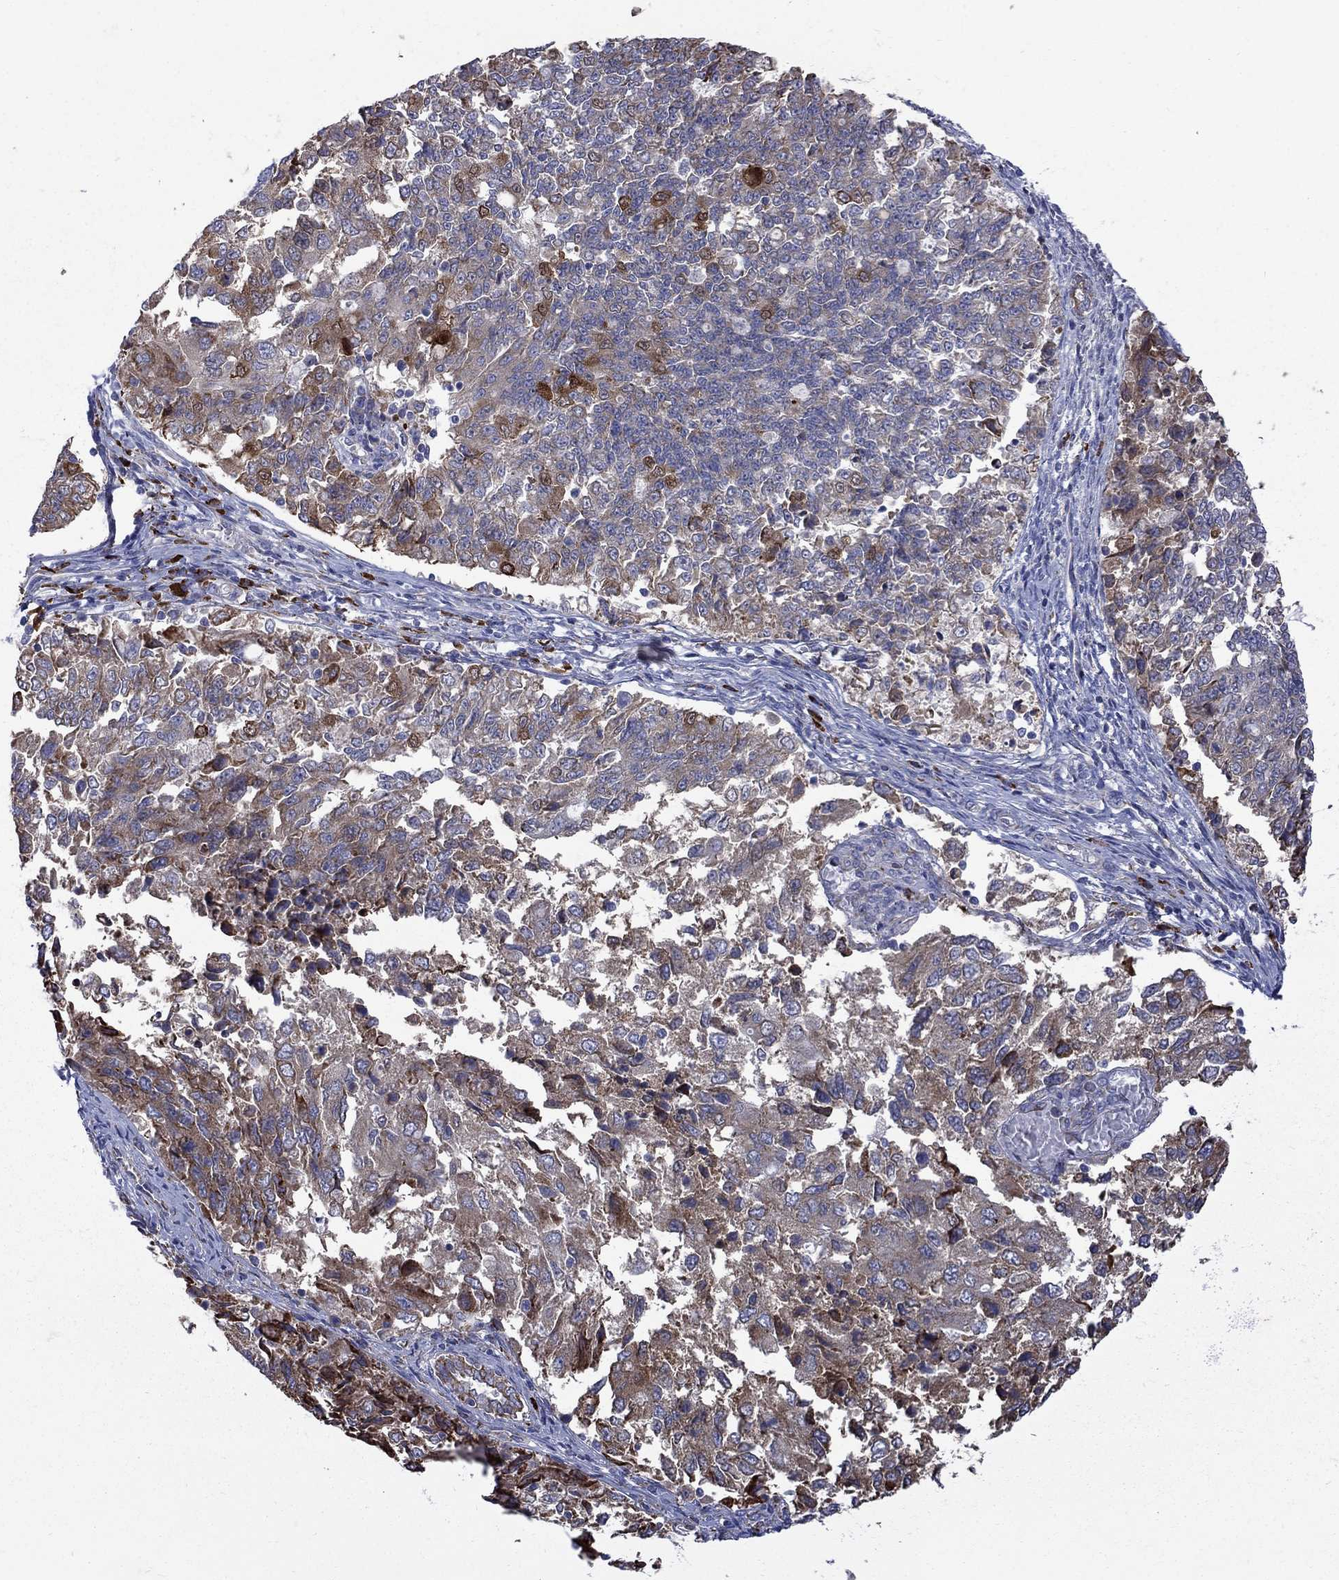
{"staining": {"intensity": "strong", "quantity": "<25%", "location": "cytoplasmic/membranous"}, "tissue": "endometrial cancer", "cell_type": "Tumor cells", "image_type": "cancer", "snomed": [{"axis": "morphology", "description": "Adenocarcinoma, NOS"}, {"axis": "topography", "description": "Endometrium"}], "caption": "A medium amount of strong cytoplasmic/membranous expression is present in approximately <25% of tumor cells in endometrial cancer tissue. Using DAB (brown) and hematoxylin (blue) stains, captured at high magnification using brightfield microscopy.", "gene": "ASNS", "patient": {"sex": "female", "age": 43}}